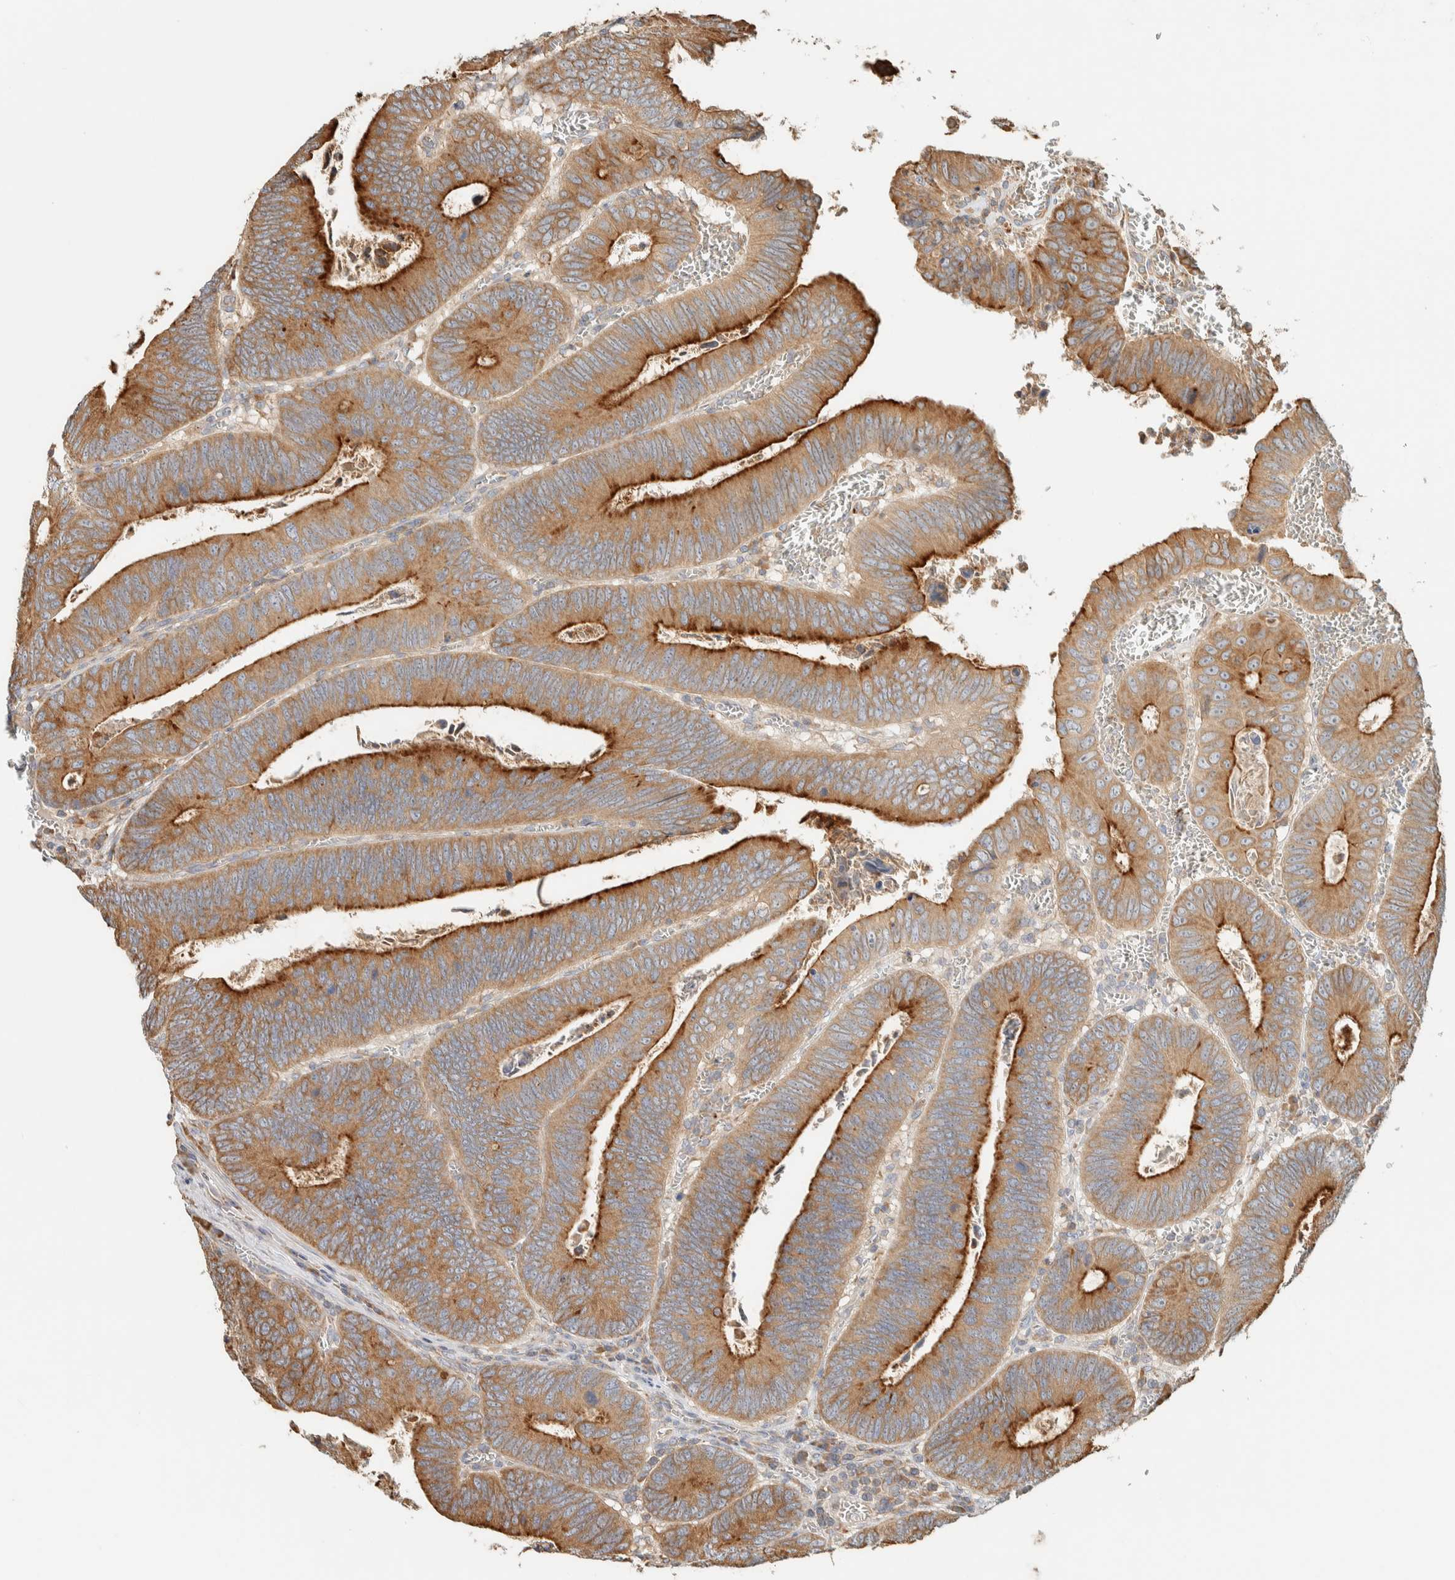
{"staining": {"intensity": "strong", "quantity": ">75%", "location": "cytoplasmic/membranous"}, "tissue": "colorectal cancer", "cell_type": "Tumor cells", "image_type": "cancer", "snomed": [{"axis": "morphology", "description": "Inflammation, NOS"}, {"axis": "morphology", "description": "Adenocarcinoma, NOS"}, {"axis": "topography", "description": "Colon"}], "caption": "Tumor cells show strong cytoplasmic/membranous expression in approximately >75% of cells in adenocarcinoma (colorectal).", "gene": "RAB11FIP1", "patient": {"sex": "male", "age": 72}}